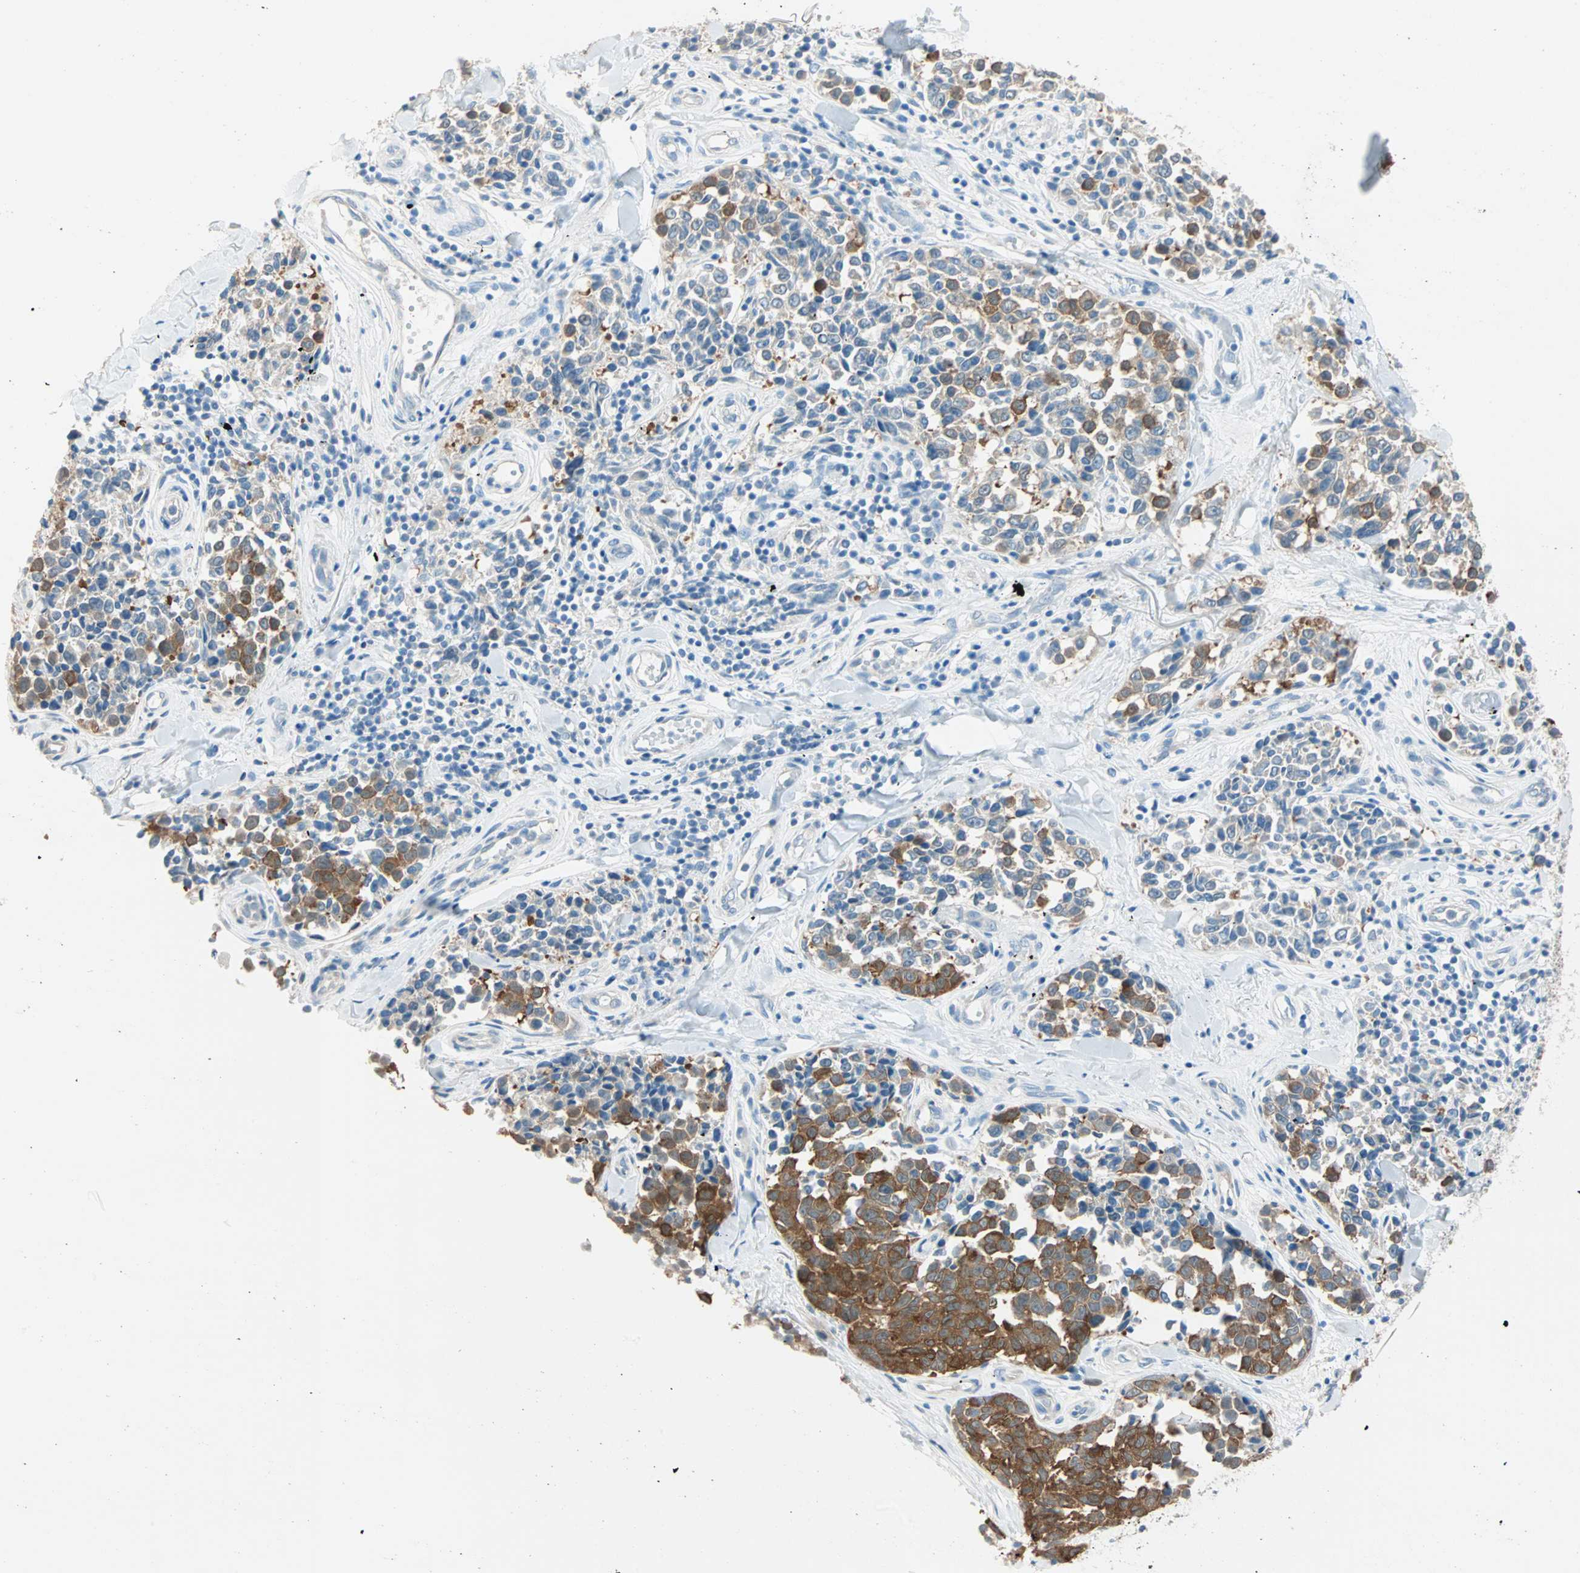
{"staining": {"intensity": "strong", "quantity": "25%-75%", "location": "cytoplasmic/membranous"}, "tissue": "melanoma", "cell_type": "Tumor cells", "image_type": "cancer", "snomed": [{"axis": "morphology", "description": "Malignant melanoma, NOS"}, {"axis": "topography", "description": "Skin"}], "caption": "Malignant melanoma tissue exhibits strong cytoplasmic/membranous positivity in approximately 25%-75% of tumor cells", "gene": "ATF6", "patient": {"sex": "female", "age": 64}}